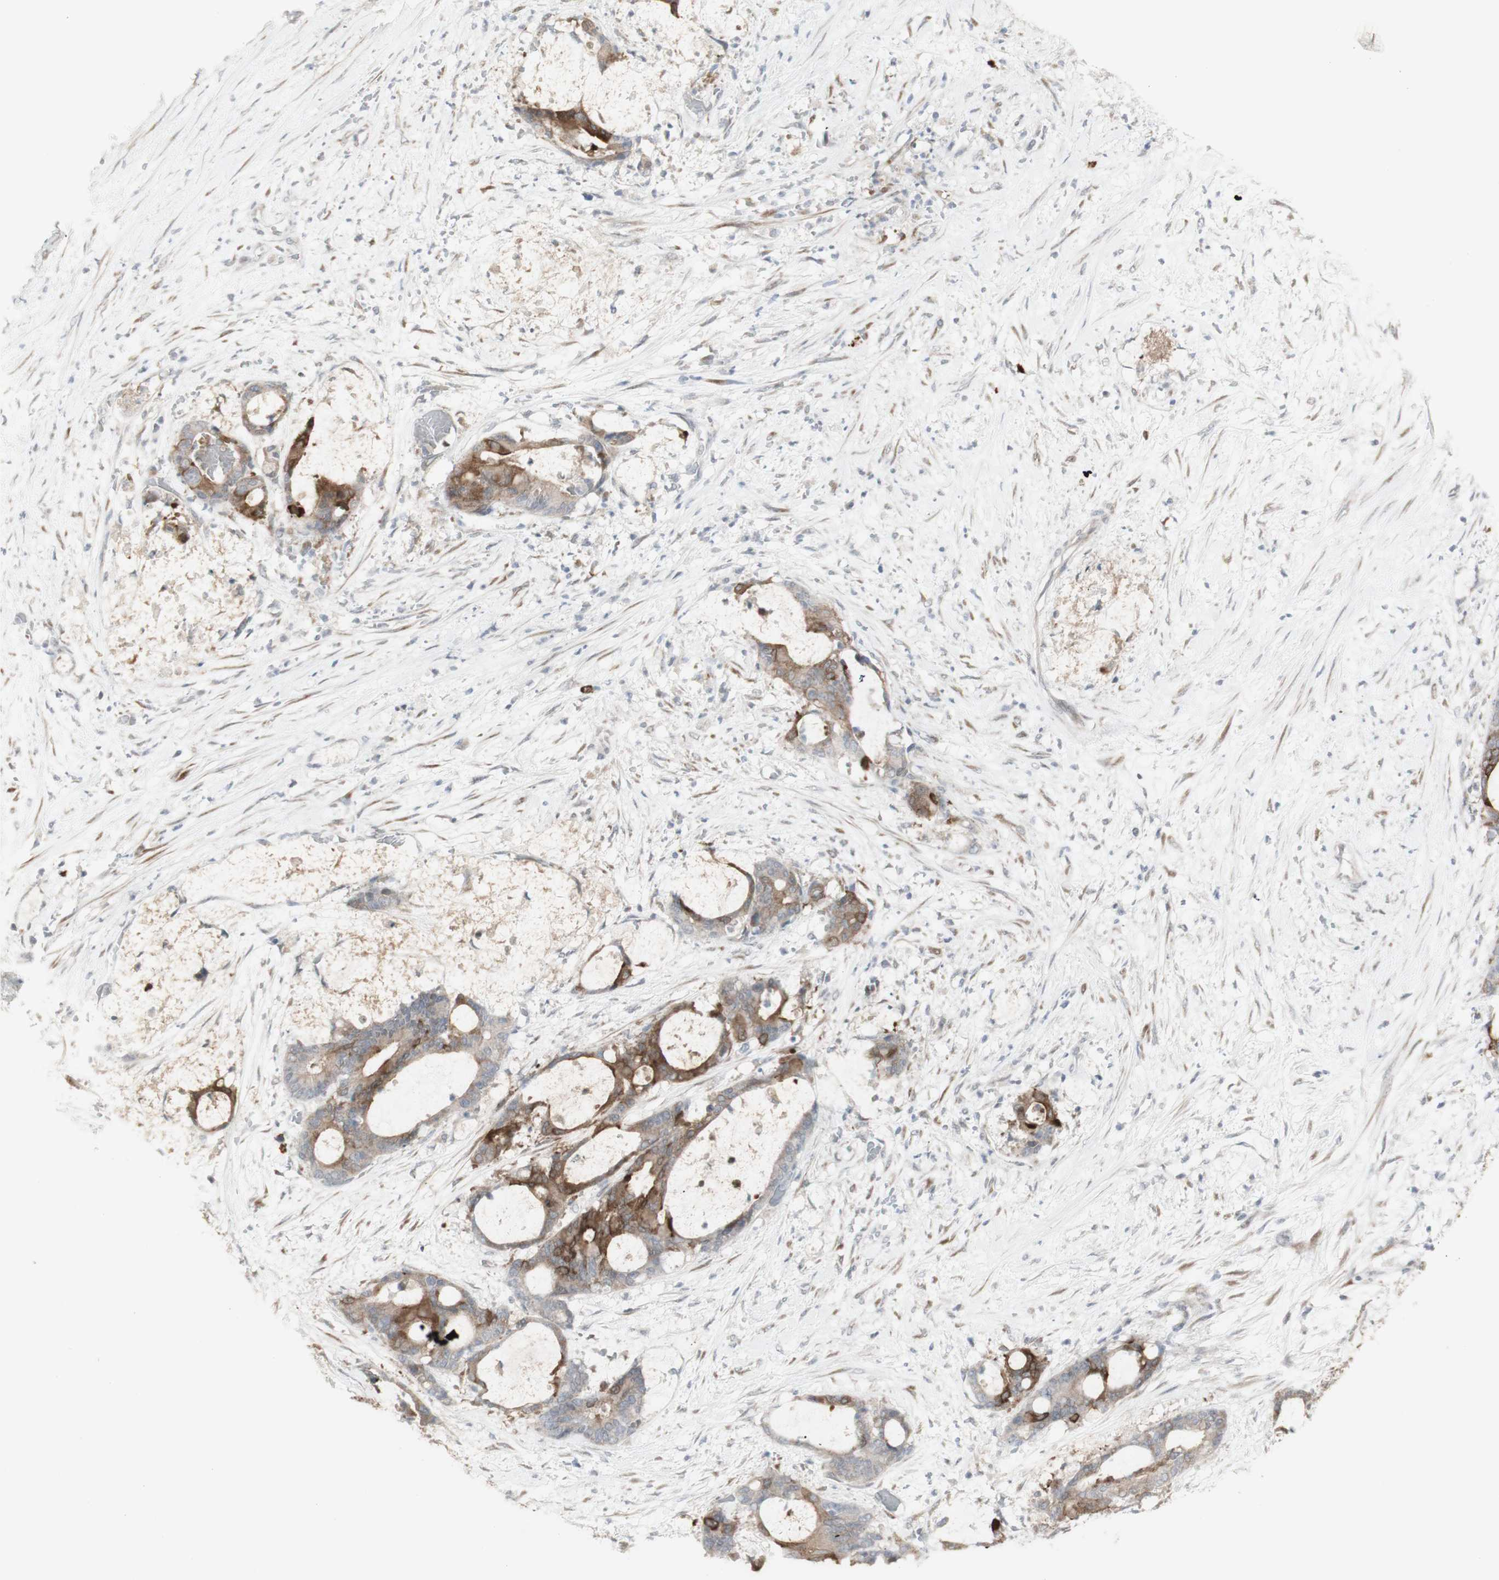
{"staining": {"intensity": "moderate", "quantity": ">75%", "location": "cytoplasmic/membranous"}, "tissue": "liver cancer", "cell_type": "Tumor cells", "image_type": "cancer", "snomed": [{"axis": "morphology", "description": "Cholangiocarcinoma"}, {"axis": "topography", "description": "Liver"}], "caption": "Immunohistochemical staining of liver cholangiocarcinoma displays medium levels of moderate cytoplasmic/membranous protein staining in approximately >75% of tumor cells. The staining was performed using DAB to visualize the protein expression in brown, while the nuclei were stained in blue with hematoxylin (Magnification: 20x).", "gene": "C1orf116", "patient": {"sex": "female", "age": 73}}